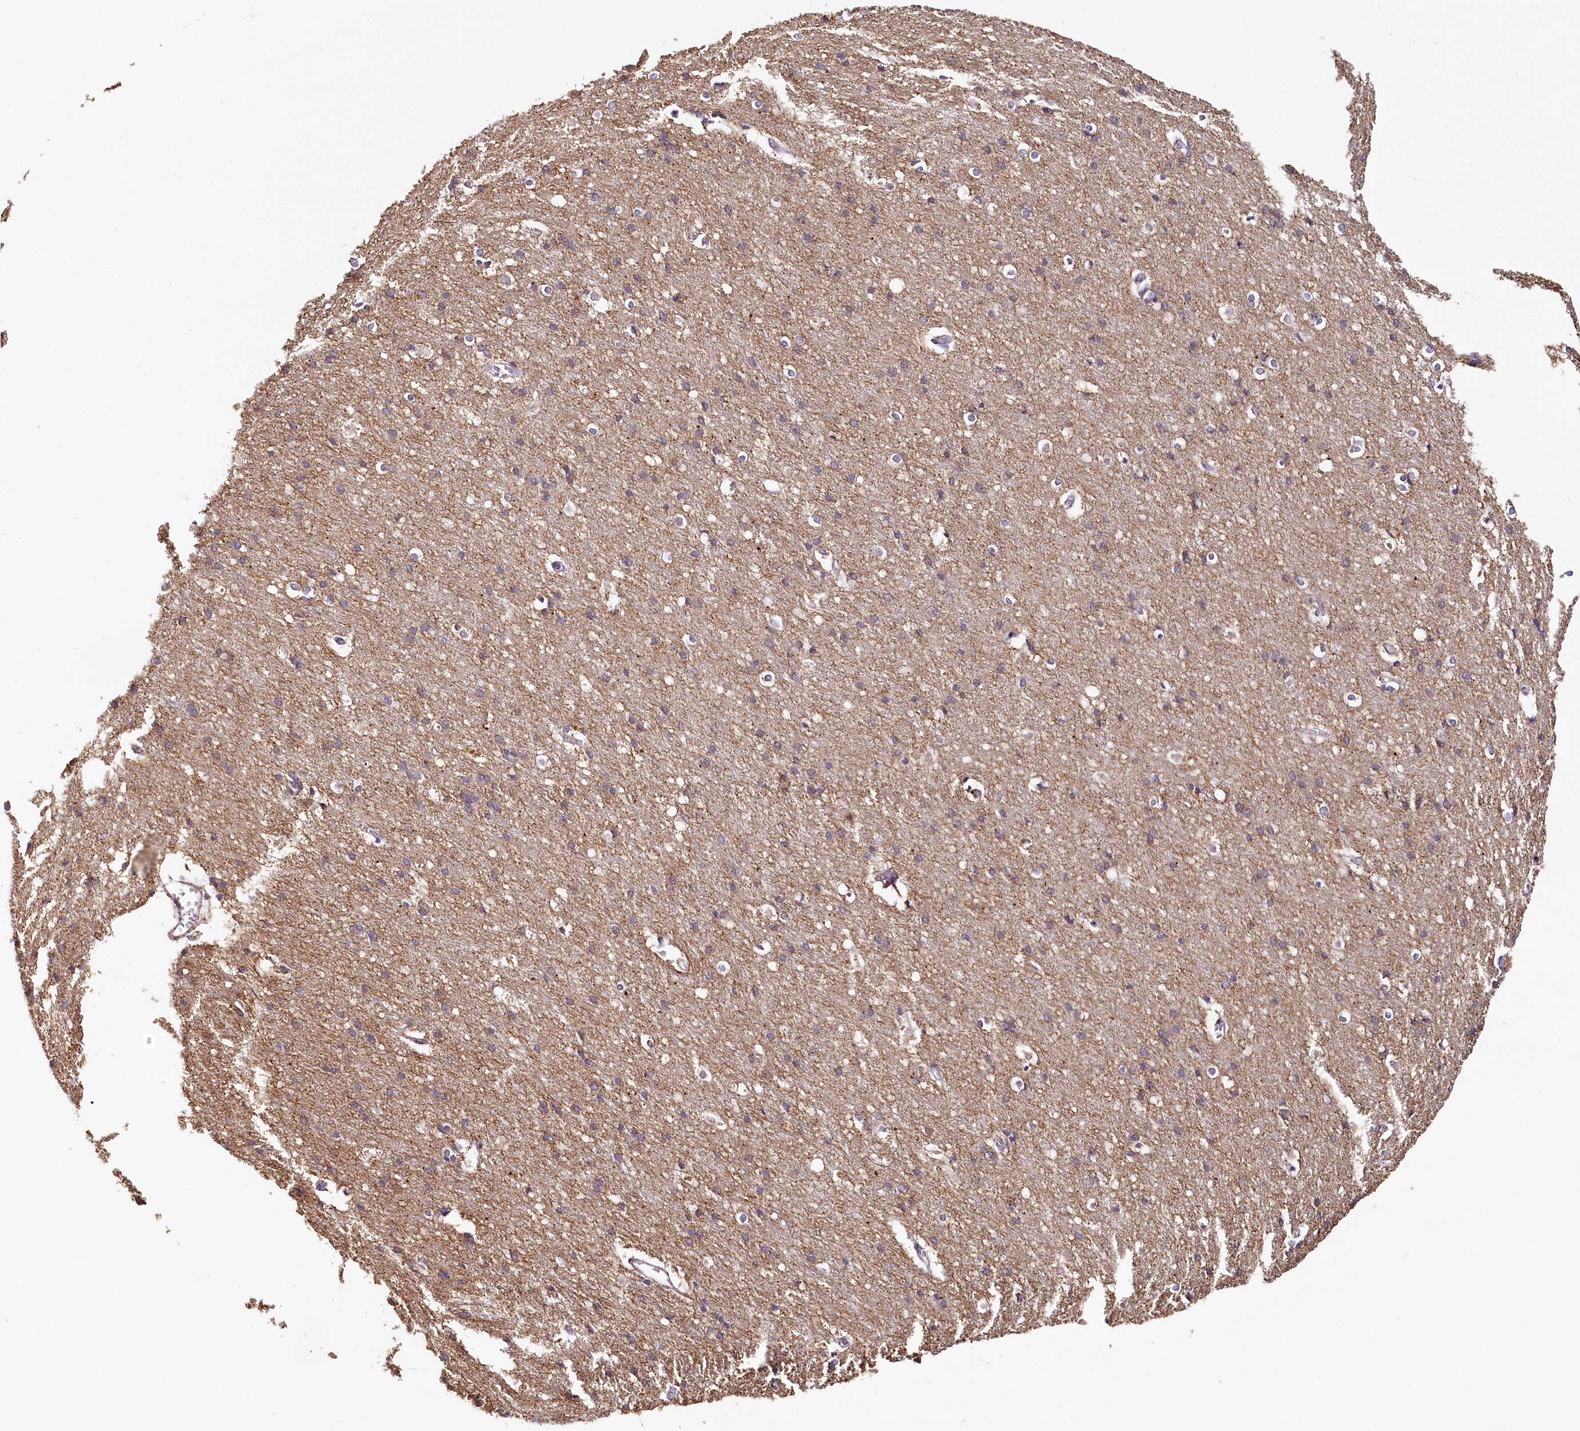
{"staining": {"intensity": "negative", "quantity": "none", "location": "none"}, "tissue": "cerebral cortex", "cell_type": "Endothelial cells", "image_type": "normal", "snomed": [{"axis": "morphology", "description": "Normal tissue, NOS"}, {"axis": "topography", "description": "Cerebral cortex"}], "caption": "Endothelial cells show no significant protein expression in unremarkable cerebral cortex. (DAB (3,3'-diaminobenzidine) immunohistochemistry (IHC) with hematoxylin counter stain).", "gene": "MMP25", "patient": {"sex": "male", "age": 54}}